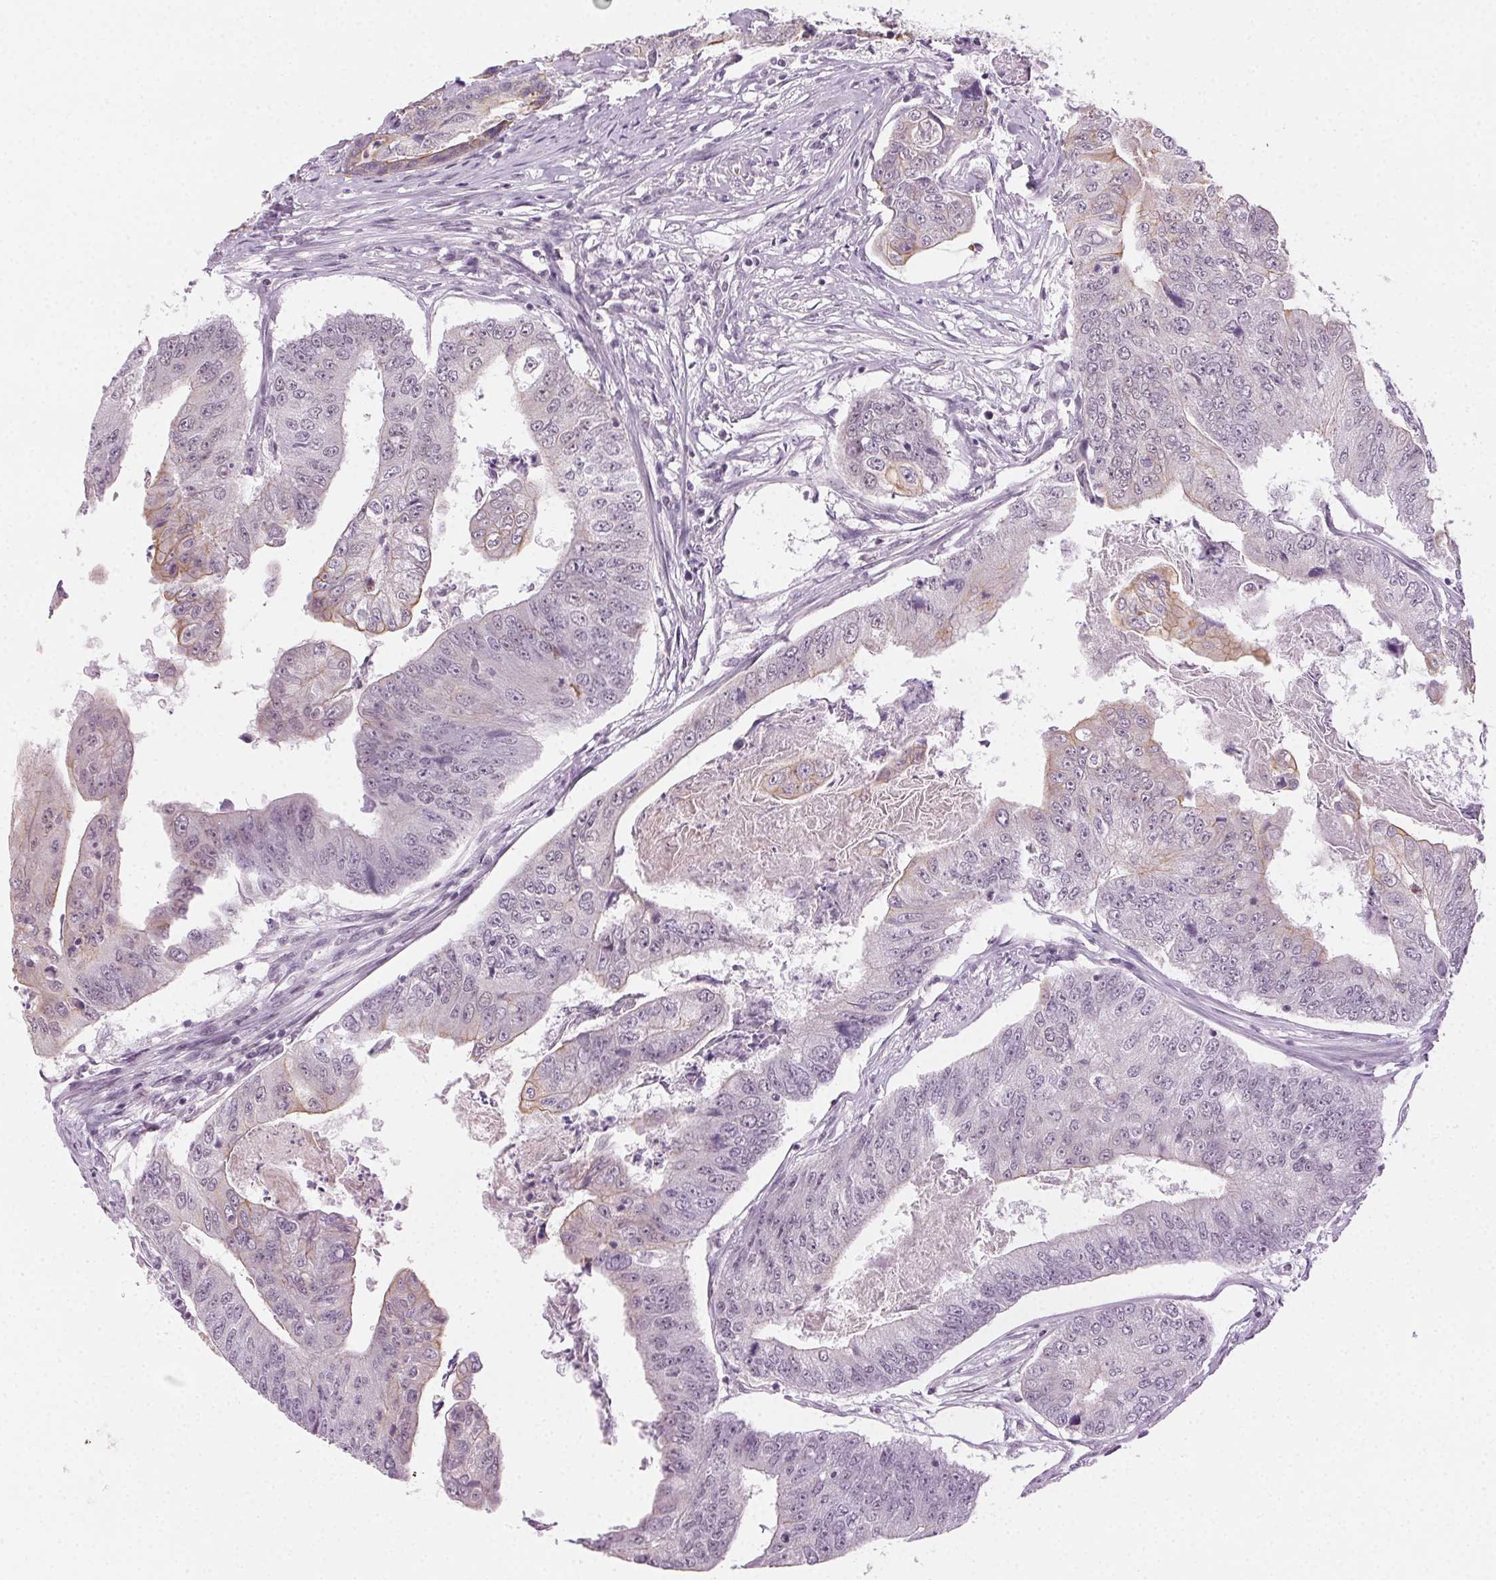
{"staining": {"intensity": "negative", "quantity": "none", "location": "none"}, "tissue": "colorectal cancer", "cell_type": "Tumor cells", "image_type": "cancer", "snomed": [{"axis": "morphology", "description": "Adenocarcinoma, NOS"}, {"axis": "topography", "description": "Colon"}], "caption": "This image is of colorectal cancer (adenocarcinoma) stained with immunohistochemistry (IHC) to label a protein in brown with the nuclei are counter-stained blue. There is no staining in tumor cells.", "gene": "AIF1L", "patient": {"sex": "female", "age": 67}}